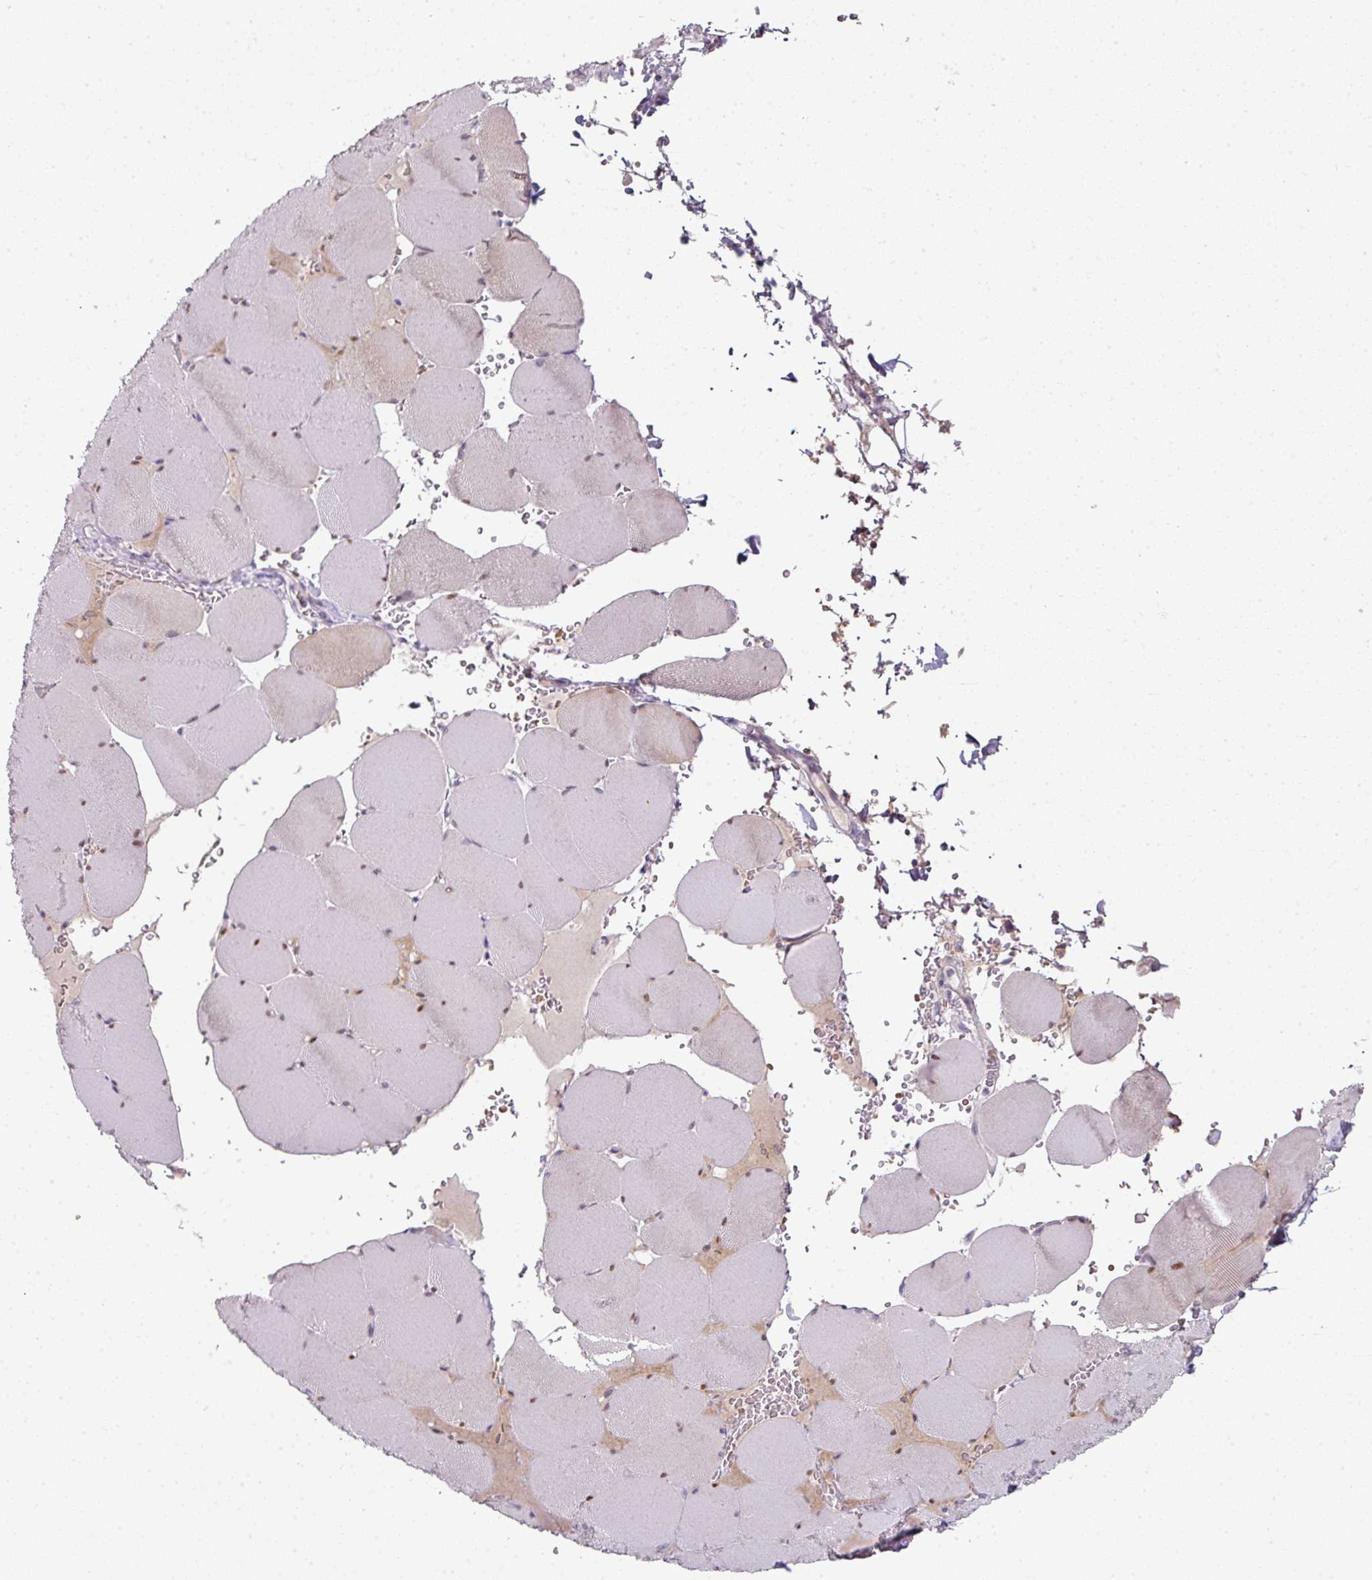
{"staining": {"intensity": "negative", "quantity": "none", "location": "none"}, "tissue": "skeletal muscle", "cell_type": "Myocytes", "image_type": "normal", "snomed": [{"axis": "morphology", "description": "Normal tissue, NOS"}, {"axis": "topography", "description": "Skeletal muscle"}, {"axis": "topography", "description": "Head-Neck"}], "caption": "A high-resolution photomicrograph shows immunohistochemistry staining of normal skeletal muscle, which shows no significant positivity in myocytes.", "gene": "ANKRD18A", "patient": {"sex": "male", "age": 66}}